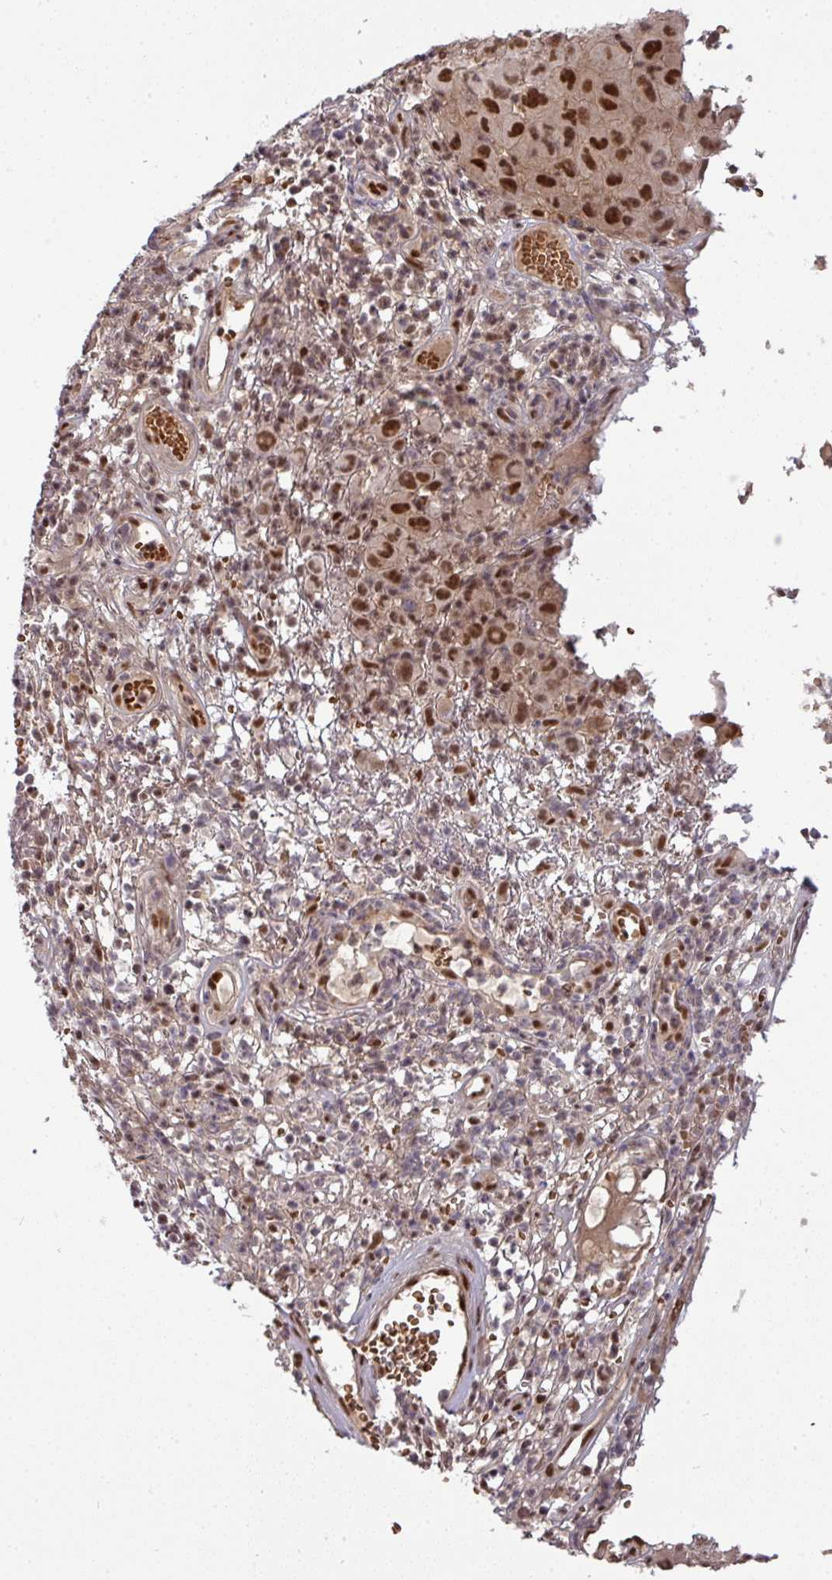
{"staining": {"intensity": "strong", "quantity": ">75%", "location": "nuclear"}, "tissue": "melanoma", "cell_type": "Tumor cells", "image_type": "cancer", "snomed": [{"axis": "morphology", "description": "Malignant melanoma, NOS"}, {"axis": "topography", "description": "Skin"}], "caption": "A high amount of strong nuclear staining is identified in about >75% of tumor cells in malignant melanoma tissue. The staining was performed using DAB, with brown indicating positive protein expression. Nuclei are stained blue with hematoxylin.", "gene": "CIC", "patient": {"sex": "male", "age": 73}}